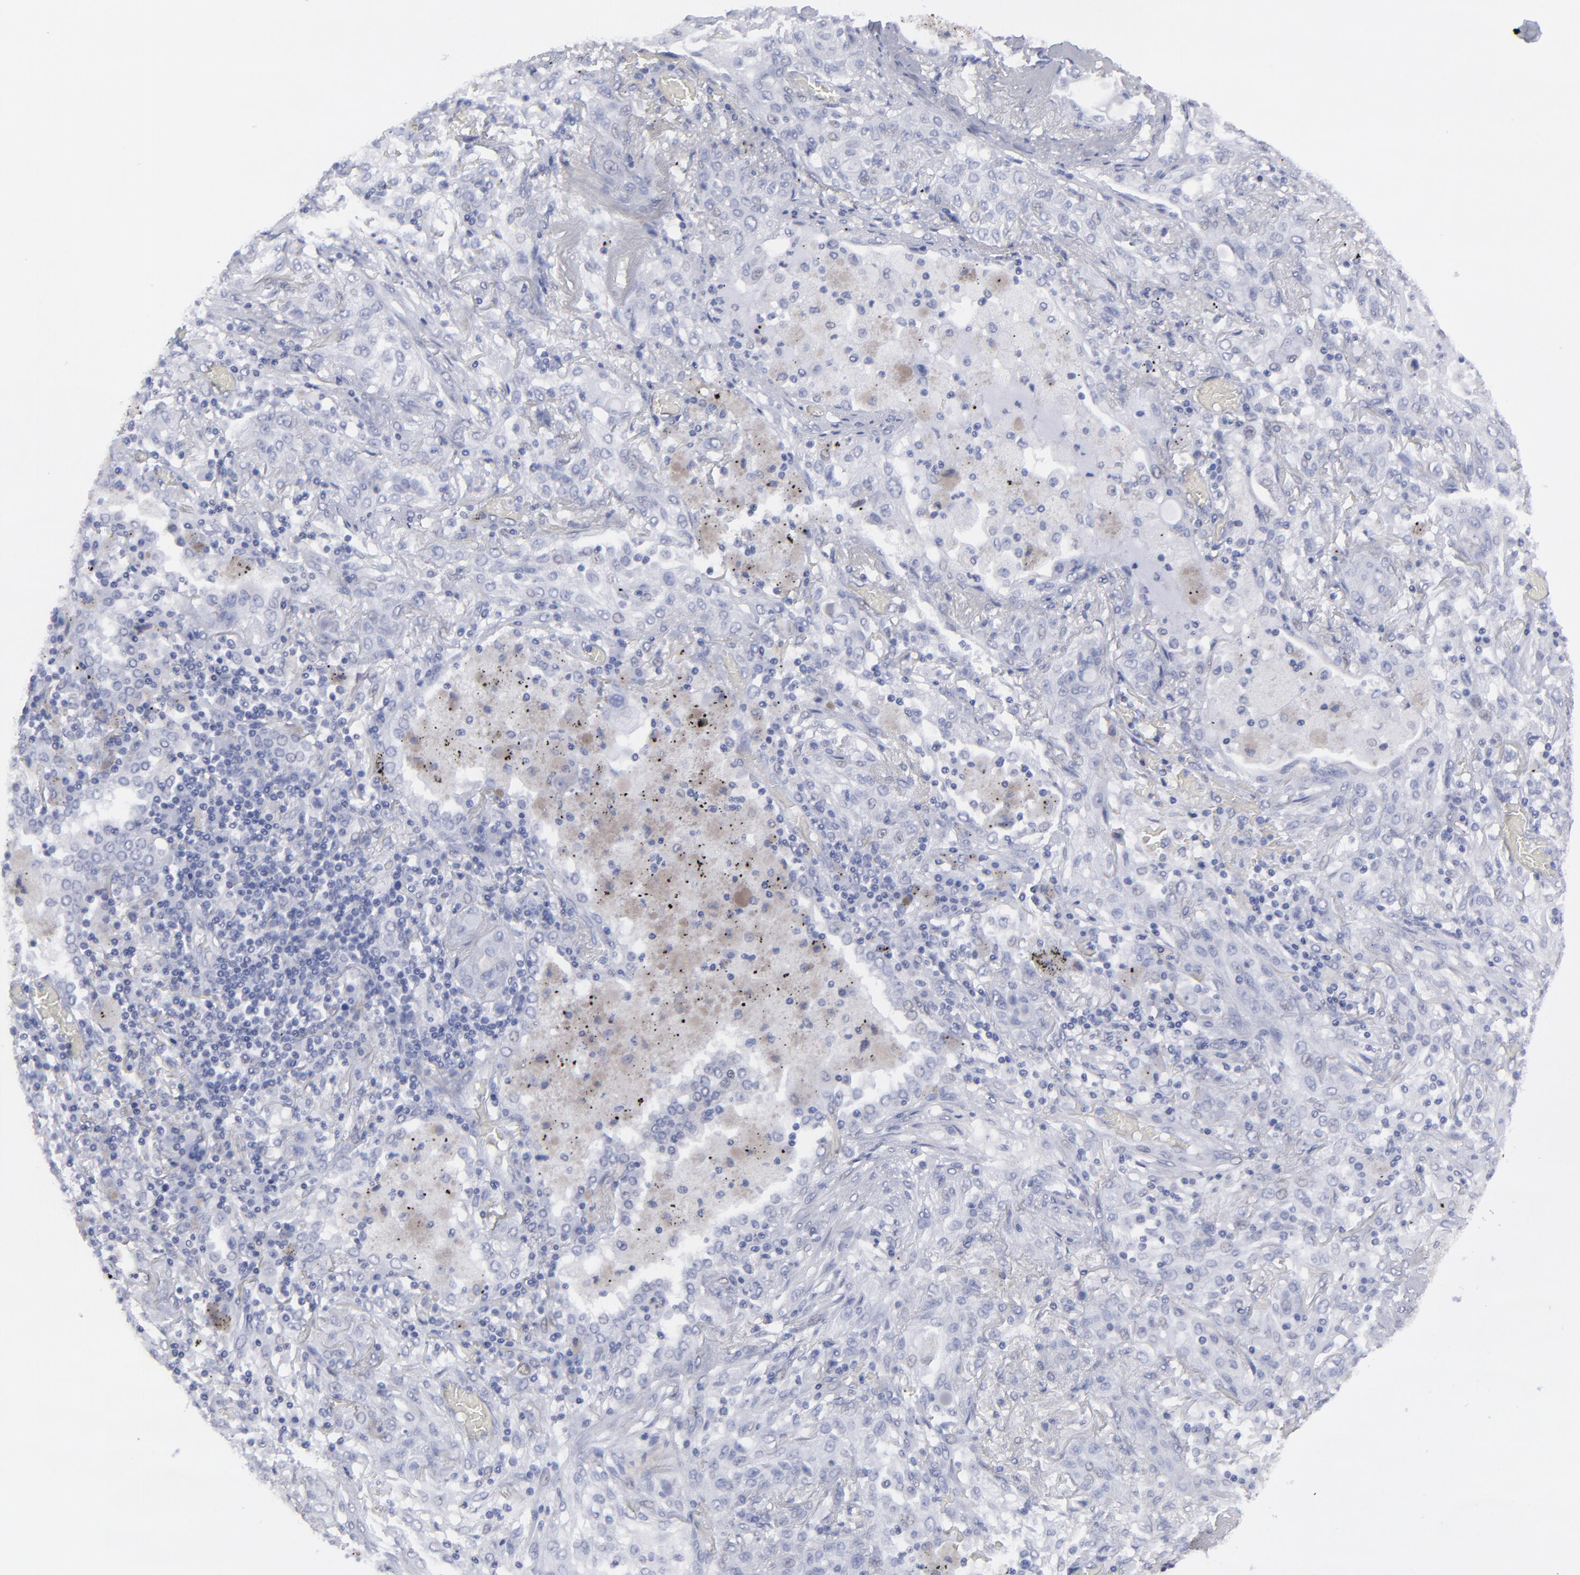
{"staining": {"intensity": "negative", "quantity": "none", "location": "none"}, "tissue": "lung cancer", "cell_type": "Tumor cells", "image_type": "cancer", "snomed": [{"axis": "morphology", "description": "Squamous cell carcinoma, NOS"}, {"axis": "topography", "description": "Lung"}], "caption": "A high-resolution histopathology image shows immunohistochemistry (IHC) staining of lung squamous cell carcinoma, which exhibits no significant staining in tumor cells.", "gene": "ALDOB", "patient": {"sex": "female", "age": 47}}